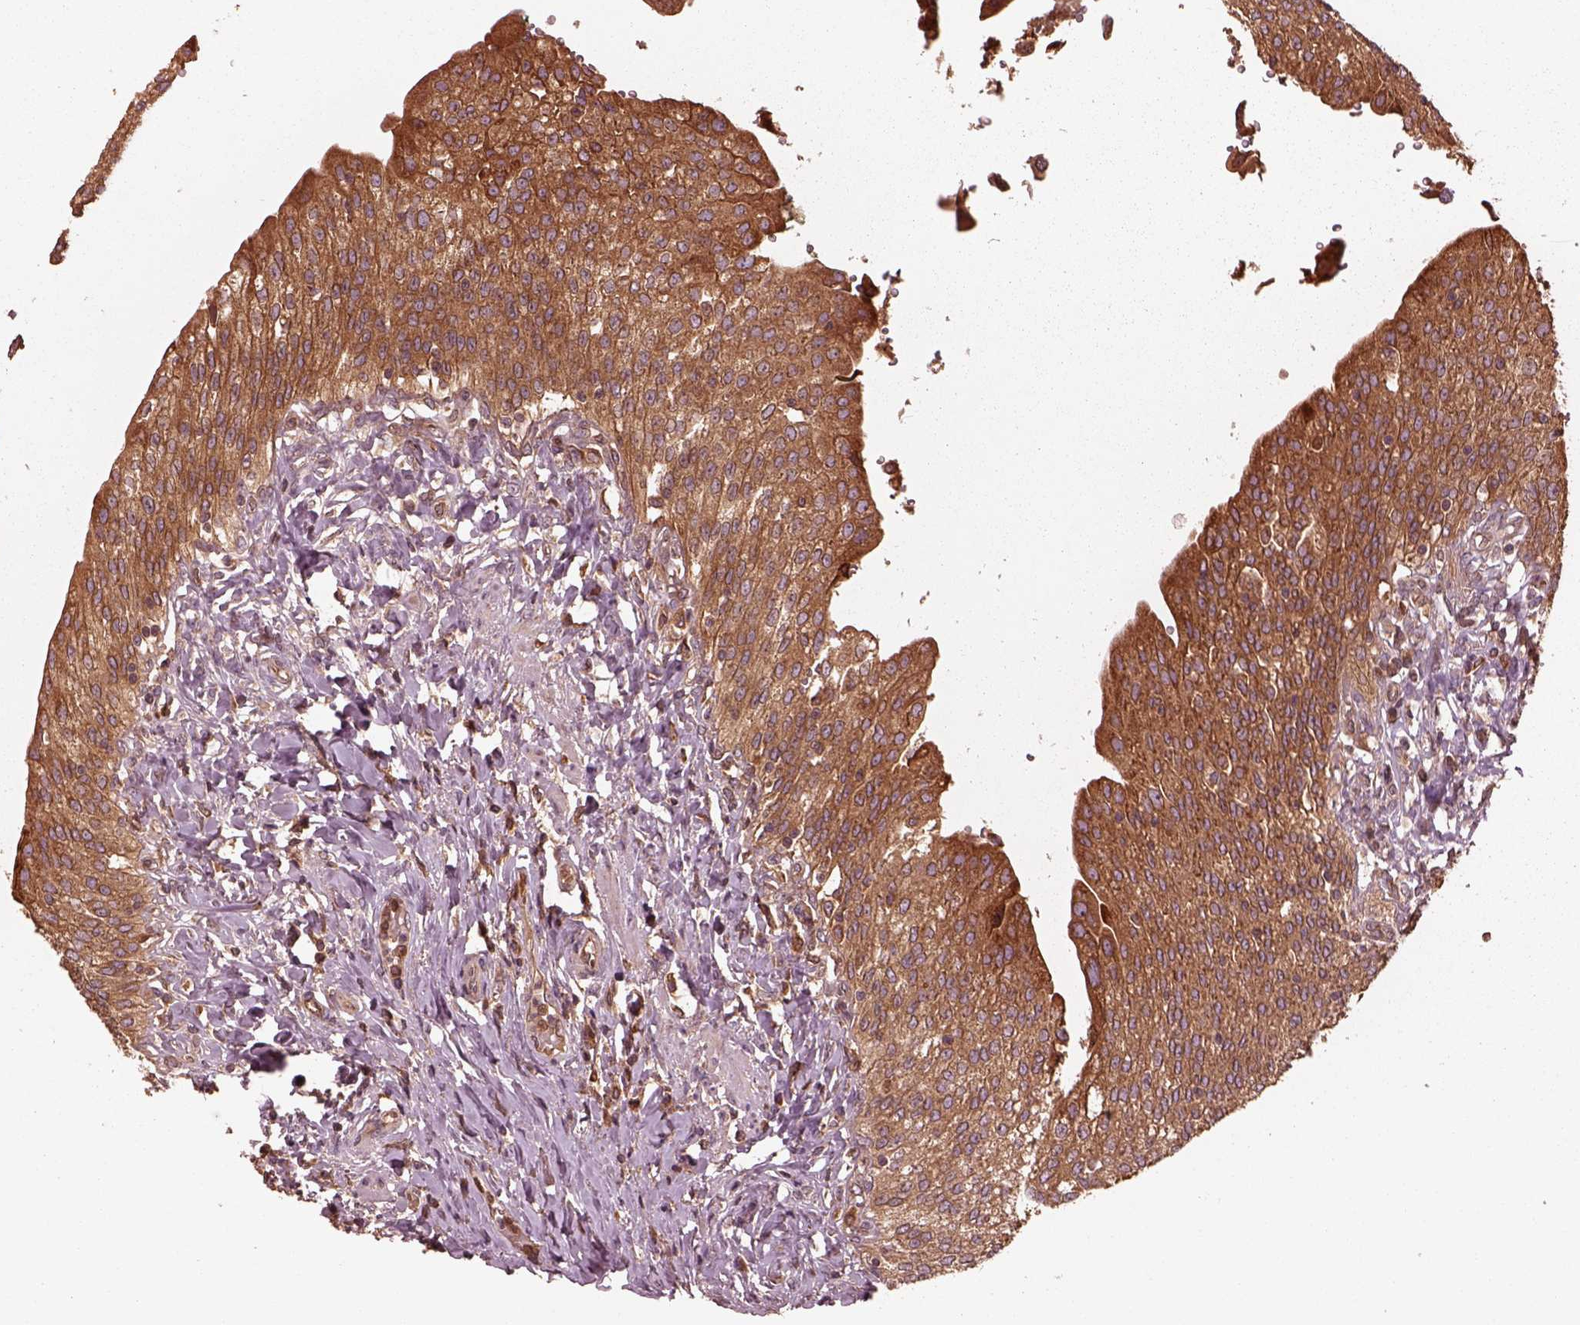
{"staining": {"intensity": "strong", "quantity": ">75%", "location": "cytoplasmic/membranous"}, "tissue": "urinary bladder", "cell_type": "Urothelial cells", "image_type": "normal", "snomed": [{"axis": "morphology", "description": "Normal tissue, NOS"}, {"axis": "morphology", "description": "Inflammation, NOS"}, {"axis": "topography", "description": "Urinary bladder"}], "caption": "Immunohistochemical staining of normal urinary bladder shows high levels of strong cytoplasmic/membranous expression in approximately >75% of urothelial cells. Ihc stains the protein of interest in brown and the nuclei are stained blue.", "gene": "PIK3R2", "patient": {"sex": "male", "age": 64}}